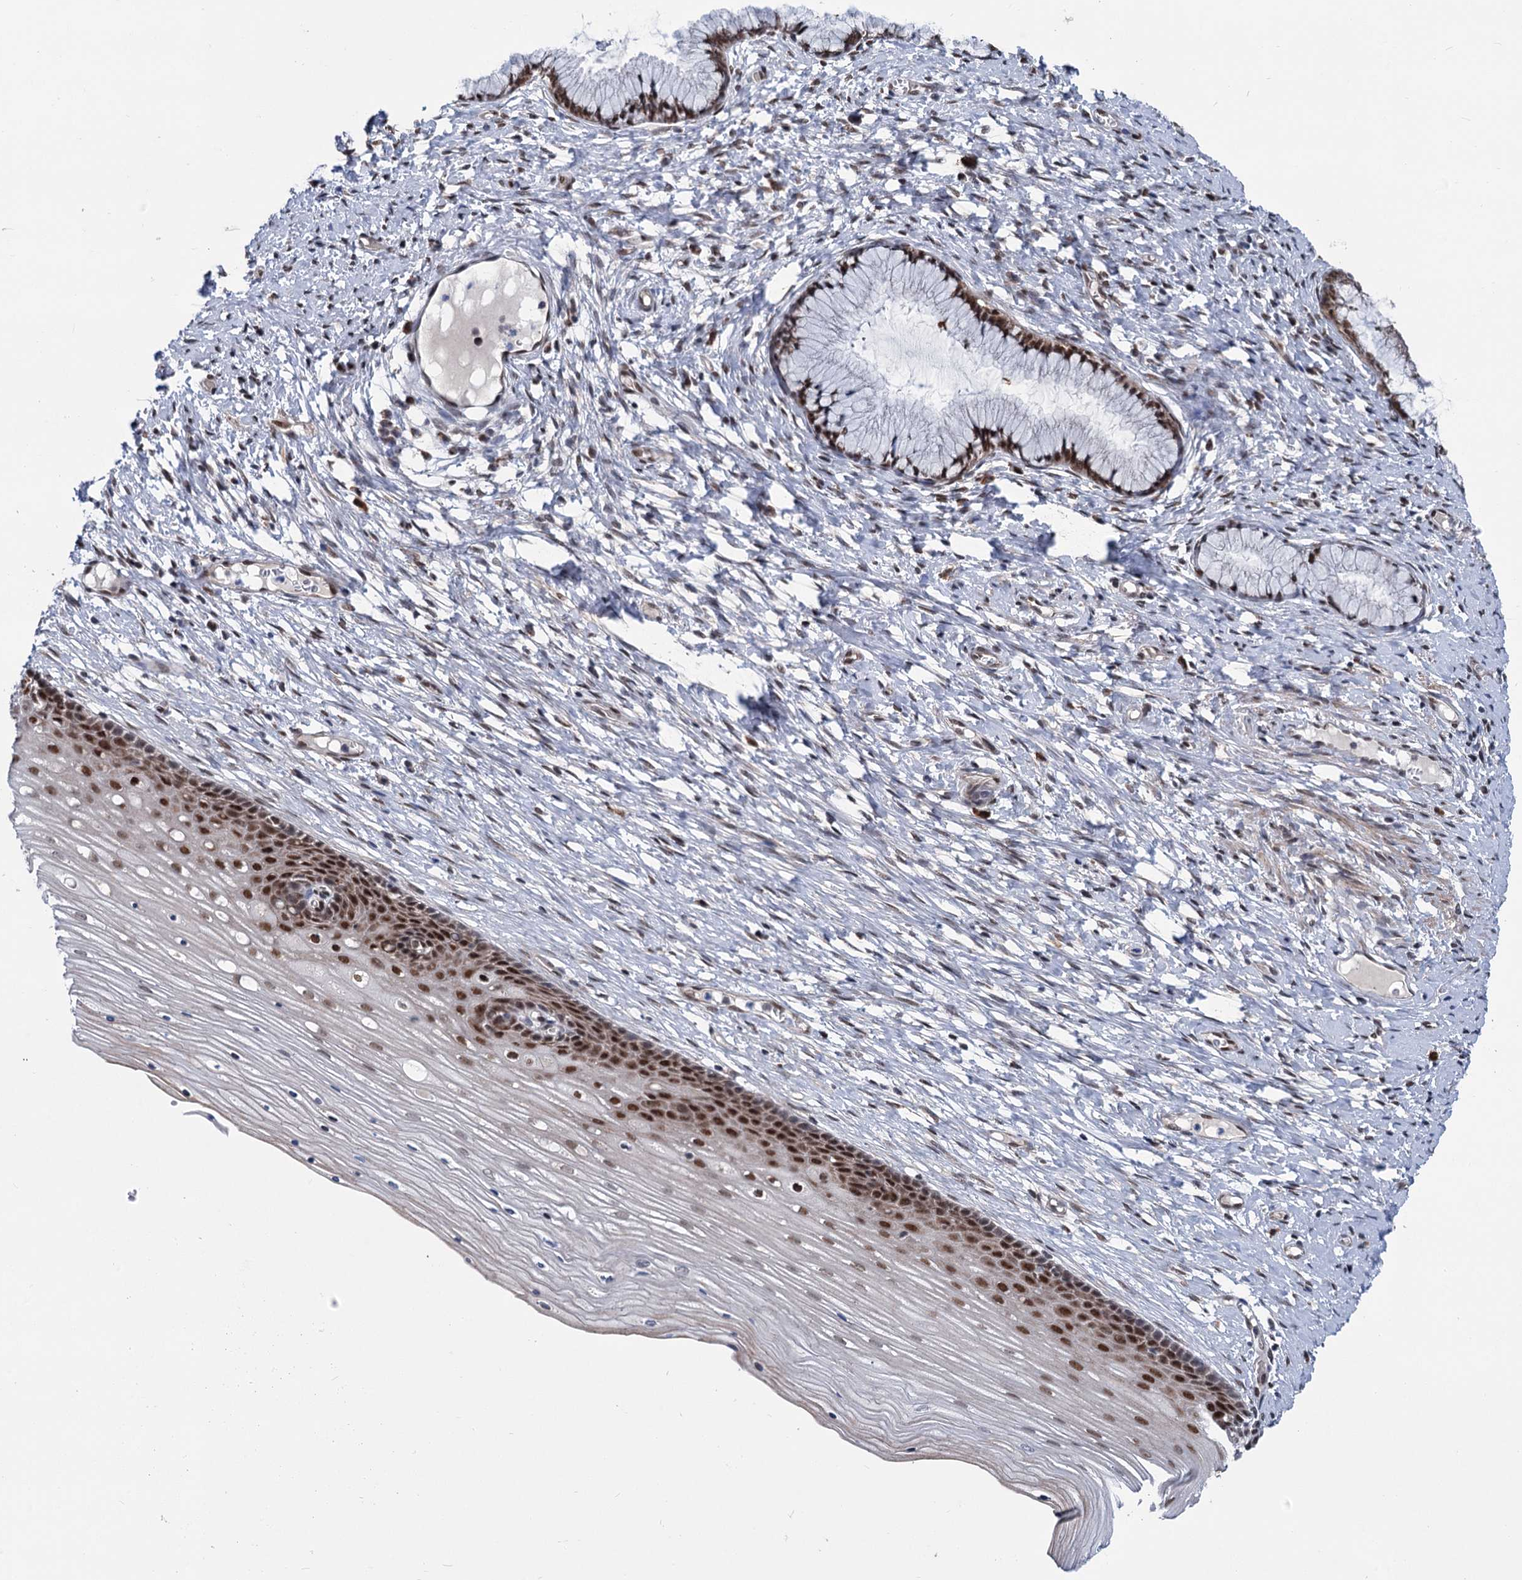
{"staining": {"intensity": "moderate", "quantity": "<25%", "location": "nuclear"}, "tissue": "cervix", "cell_type": "Glandular cells", "image_type": "normal", "snomed": [{"axis": "morphology", "description": "Normal tissue, NOS"}, {"axis": "topography", "description": "Cervix"}], "caption": "Cervix stained with a brown dye displays moderate nuclear positive positivity in about <25% of glandular cells.", "gene": "MORN3", "patient": {"sex": "female", "age": 42}}